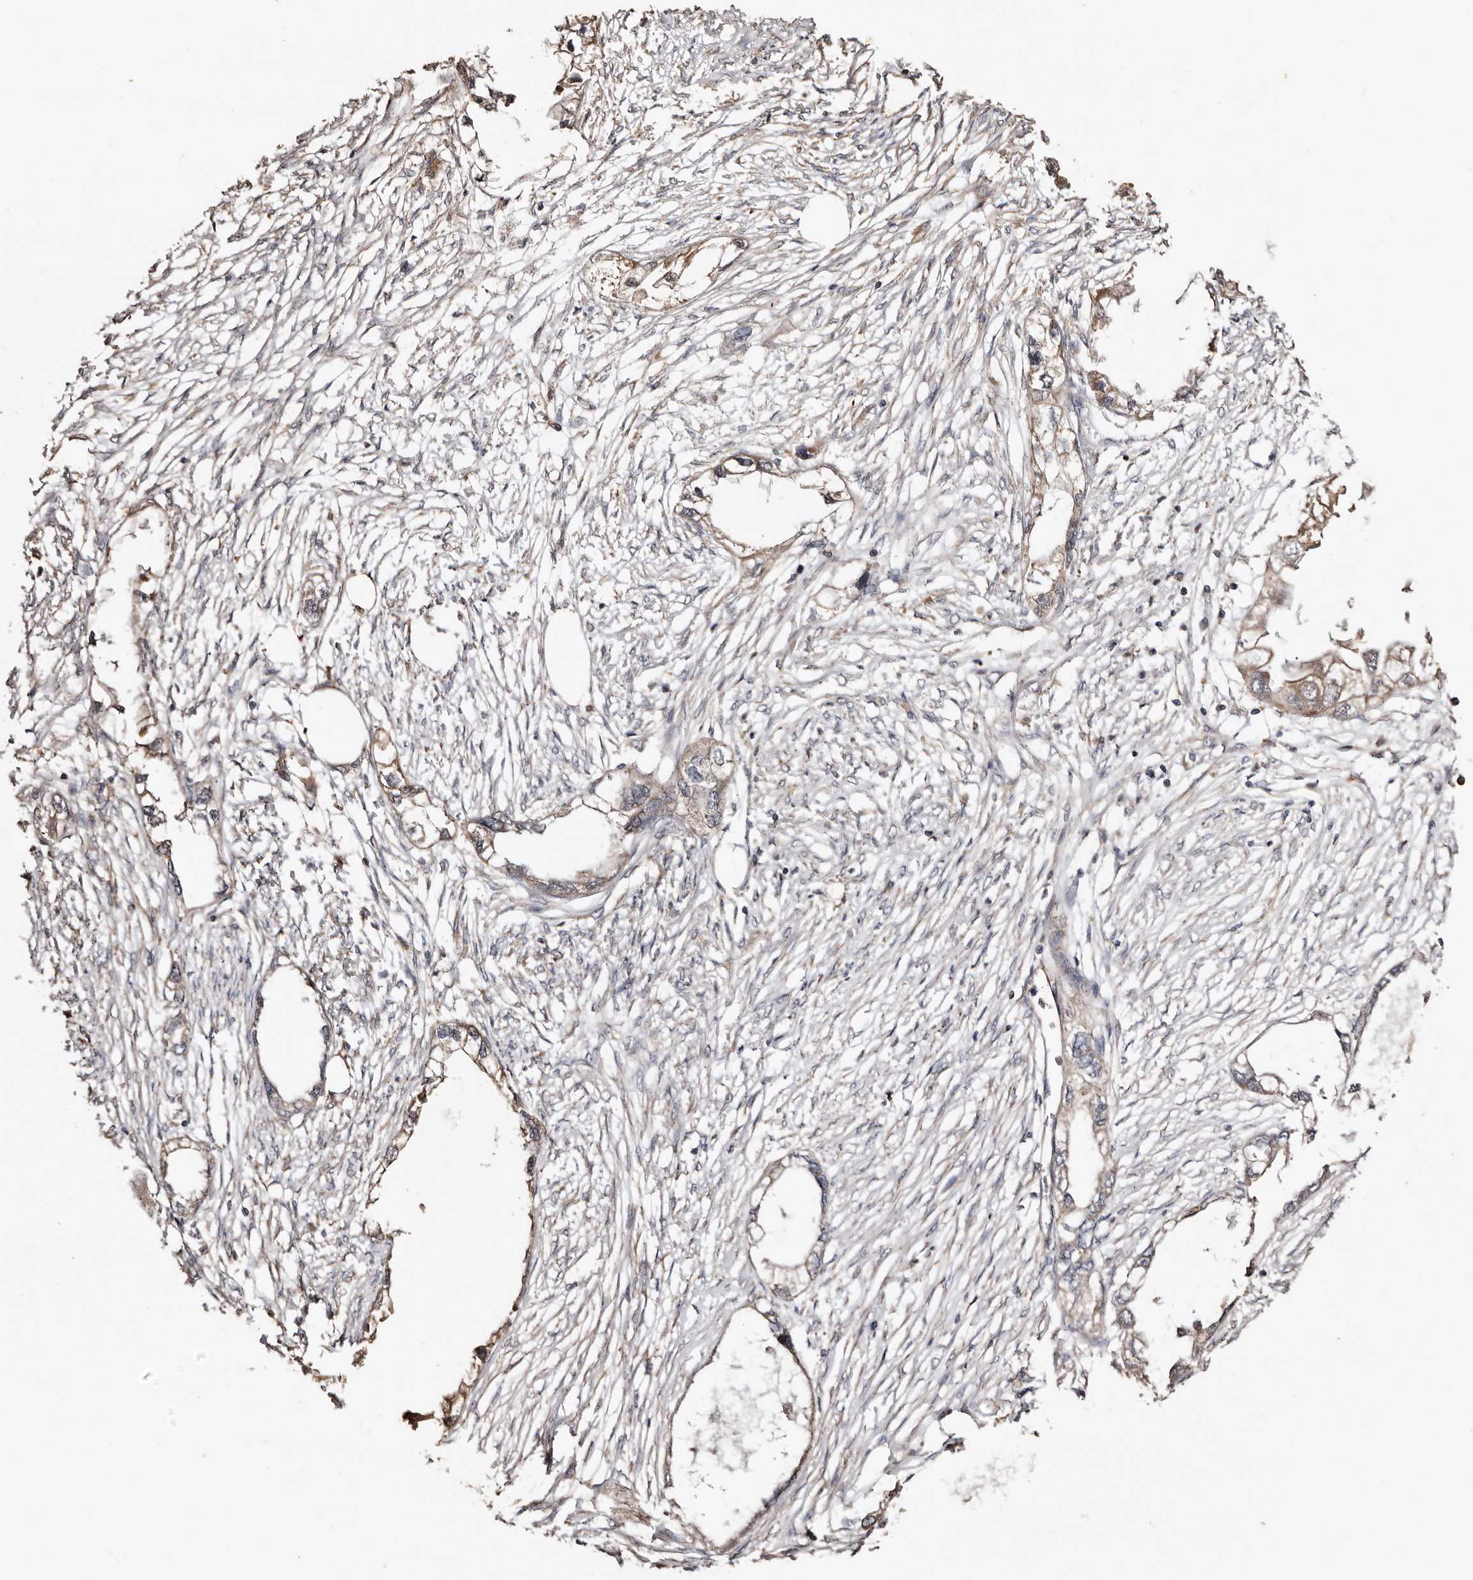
{"staining": {"intensity": "moderate", "quantity": ">75%", "location": "cytoplasmic/membranous"}, "tissue": "endometrial cancer", "cell_type": "Tumor cells", "image_type": "cancer", "snomed": [{"axis": "morphology", "description": "Adenocarcinoma, NOS"}, {"axis": "morphology", "description": "Adenocarcinoma, metastatic, NOS"}, {"axis": "topography", "description": "Adipose tissue"}, {"axis": "topography", "description": "Endometrium"}], "caption": "Protein staining of endometrial cancer tissue demonstrates moderate cytoplasmic/membranous staining in about >75% of tumor cells.", "gene": "MACC1", "patient": {"sex": "female", "age": 67}}